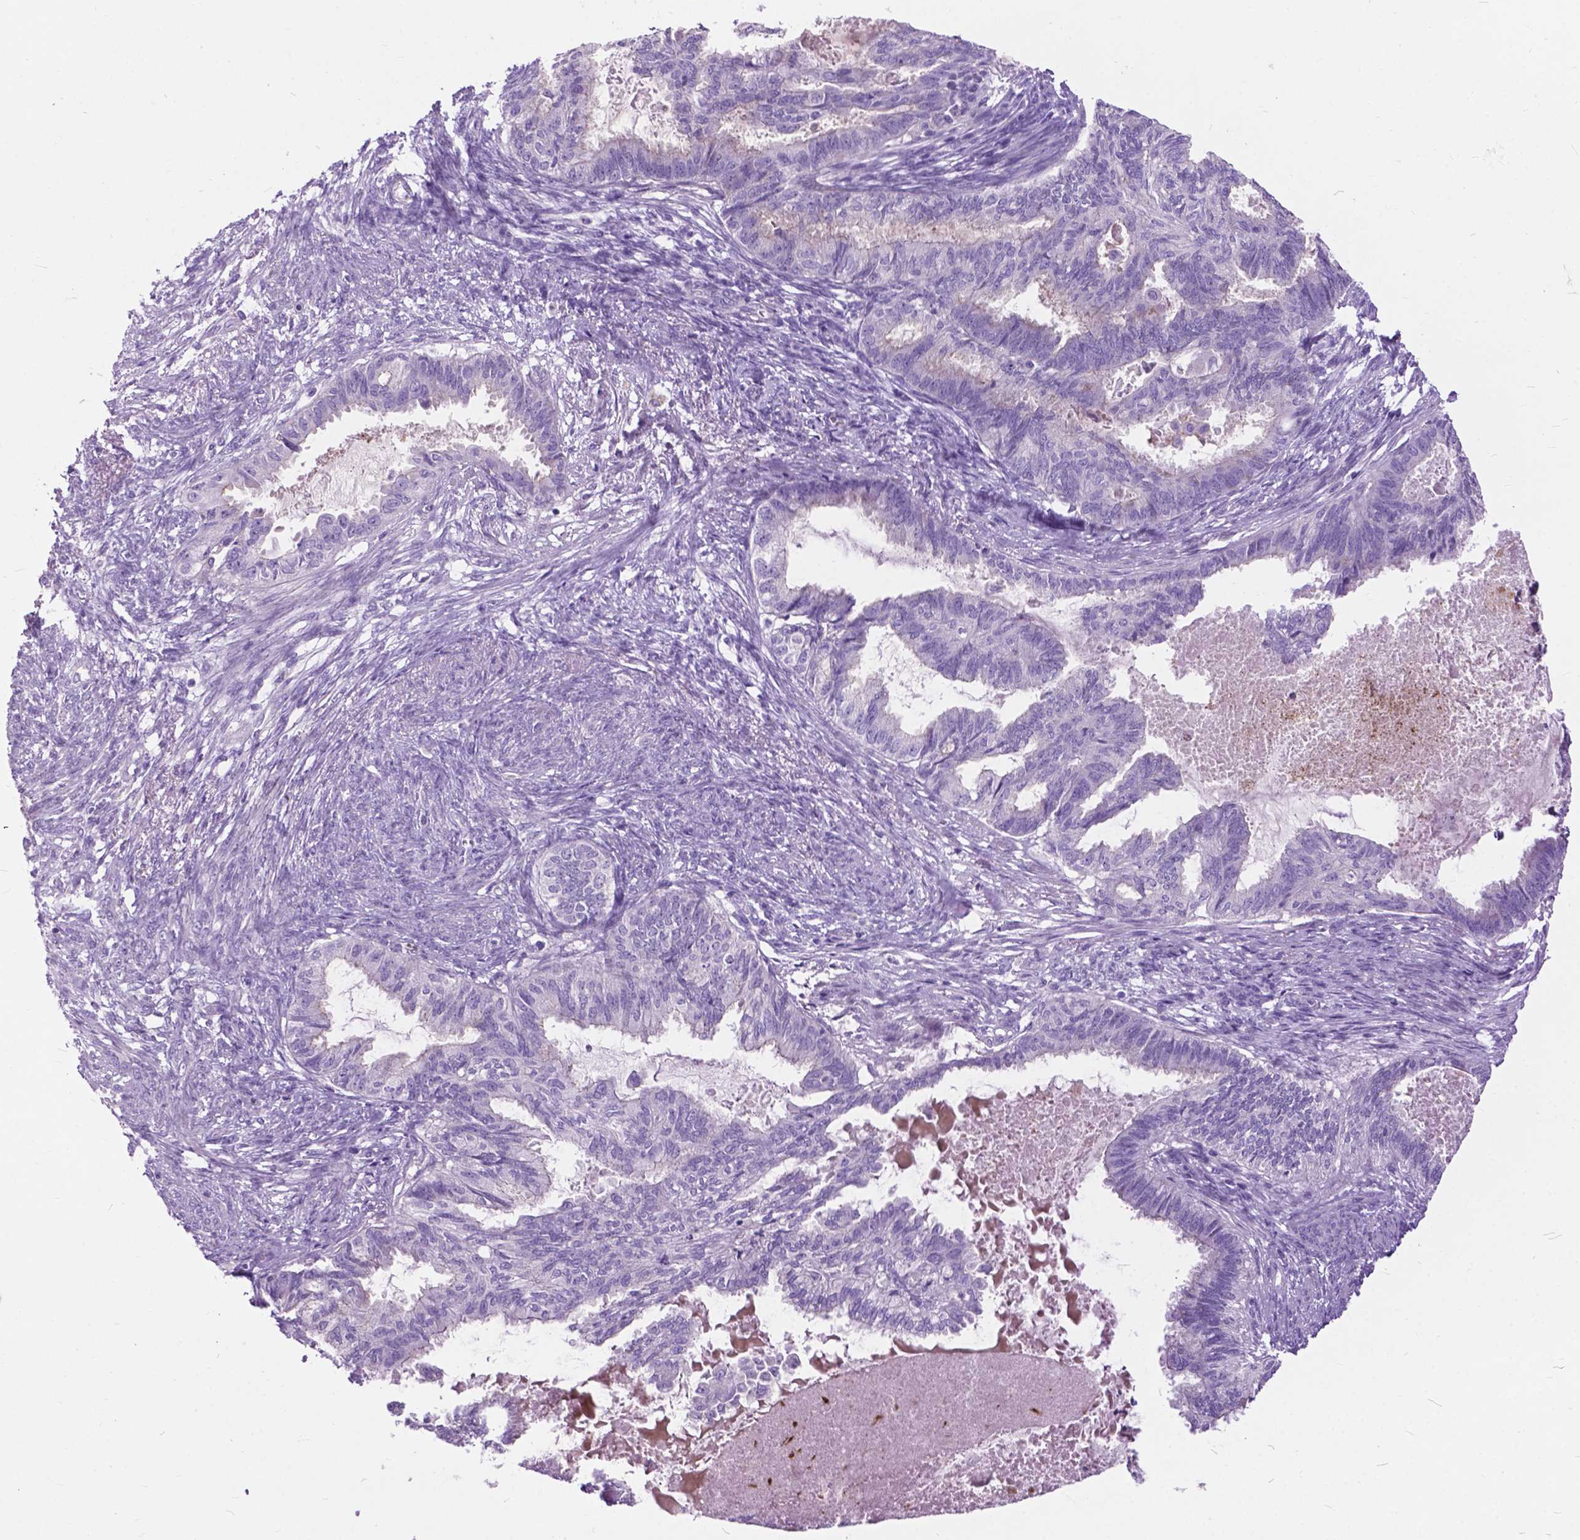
{"staining": {"intensity": "negative", "quantity": "none", "location": "none"}, "tissue": "endometrial cancer", "cell_type": "Tumor cells", "image_type": "cancer", "snomed": [{"axis": "morphology", "description": "Adenocarcinoma, NOS"}, {"axis": "topography", "description": "Endometrium"}], "caption": "A high-resolution image shows immunohistochemistry (IHC) staining of adenocarcinoma (endometrial), which exhibits no significant staining in tumor cells.", "gene": "PRR35", "patient": {"sex": "female", "age": 86}}